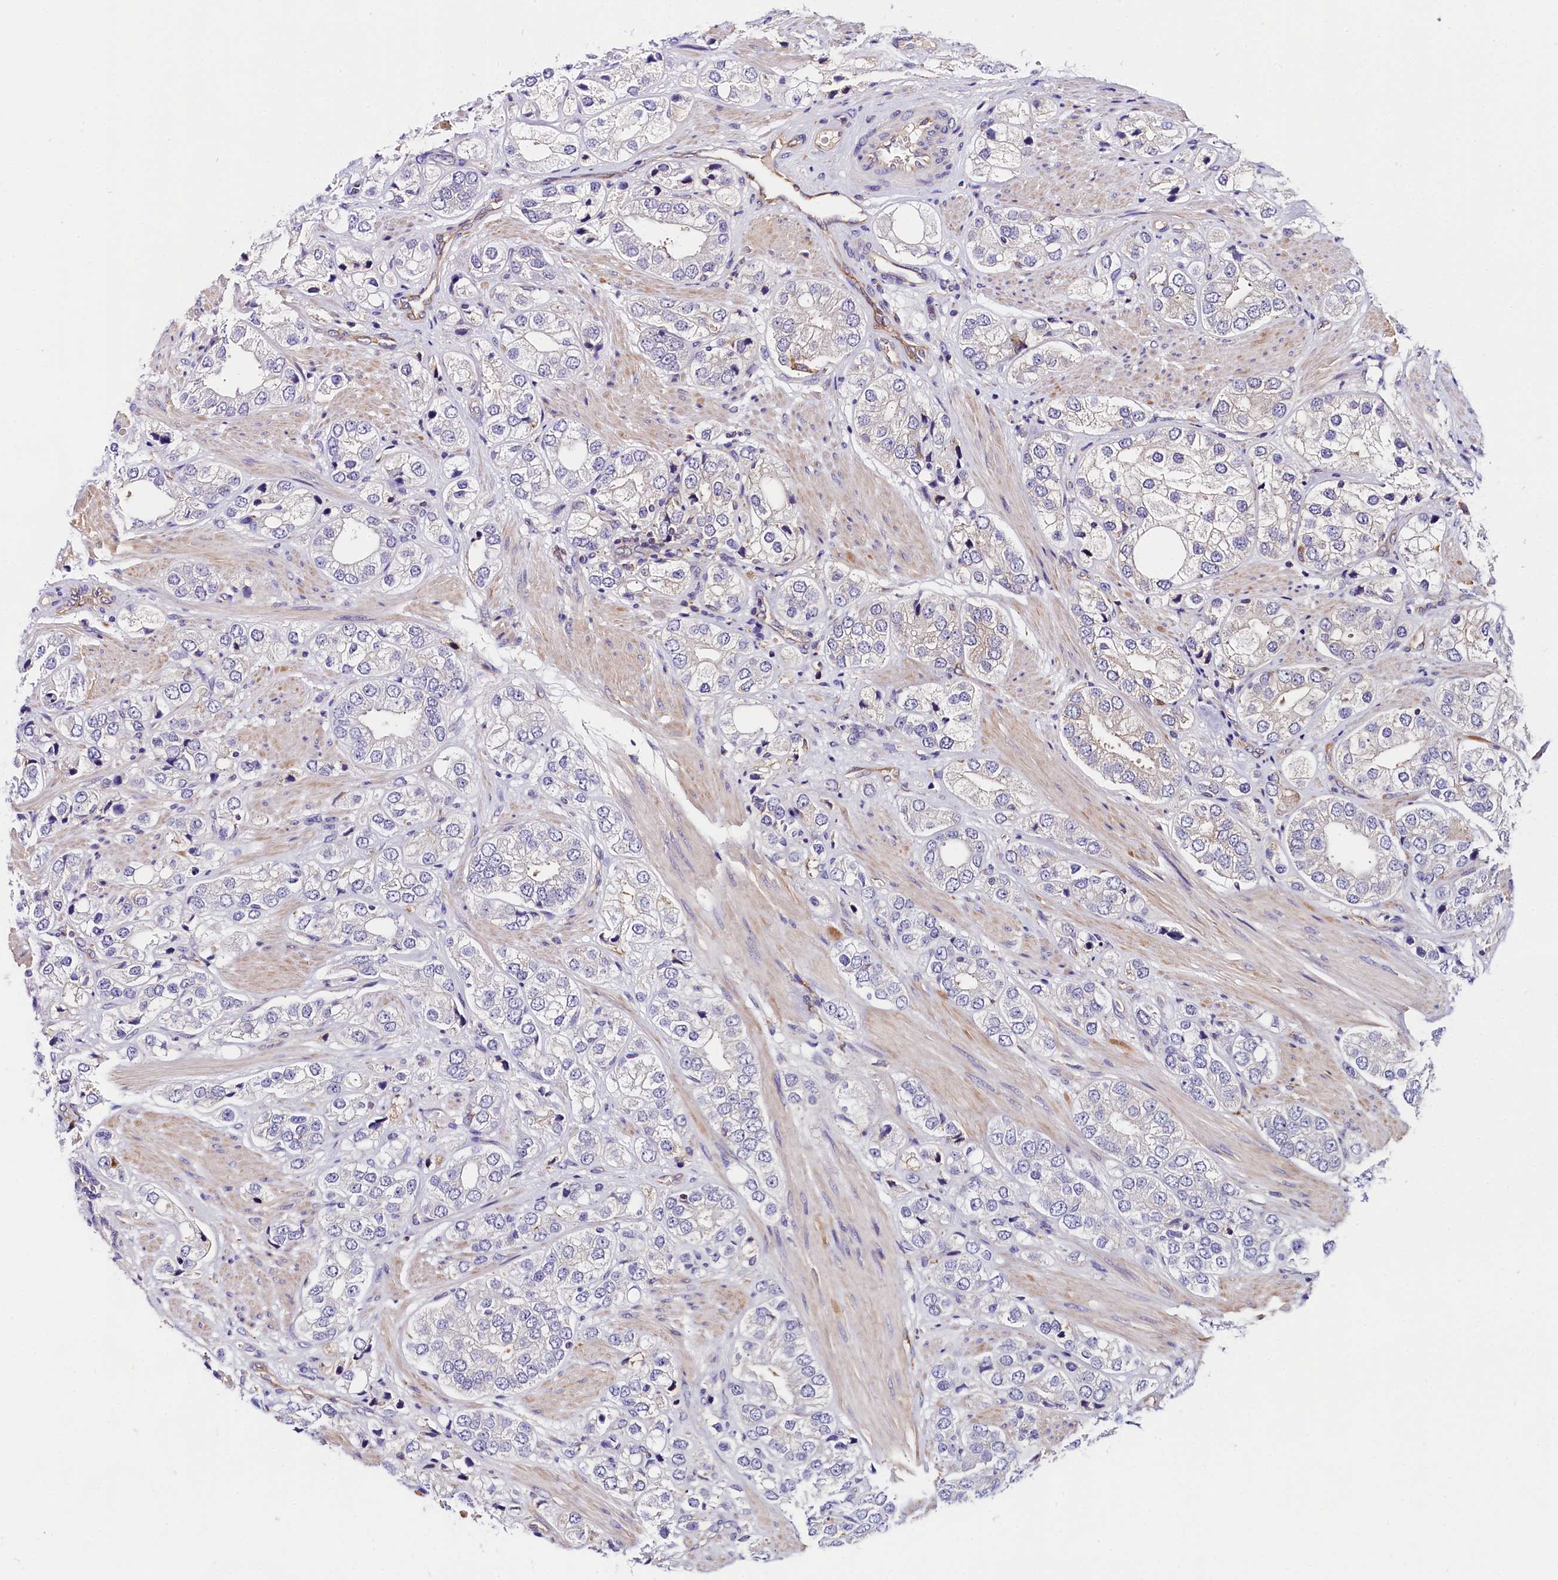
{"staining": {"intensity": "negative", "quantity": "none", "location": "none"}, "tissue": "prostate cancer", "cell_type": "Tumor cells", "image_type": "cancer", "snomed": [{"axis": "morphology", "description": "Adenocarcinoma, High grade"}, {"axis": "topography", "description": "Prostate"}], "caption": "DAB (3,3'-diaminobenzidine) immunohistochemical staining of human prostate cancer (high-grade adenocarcinoma) displays no significant expression in tumor cells.", "gene": "OAS3", "patient": {"sex": "male", "age": 50}}